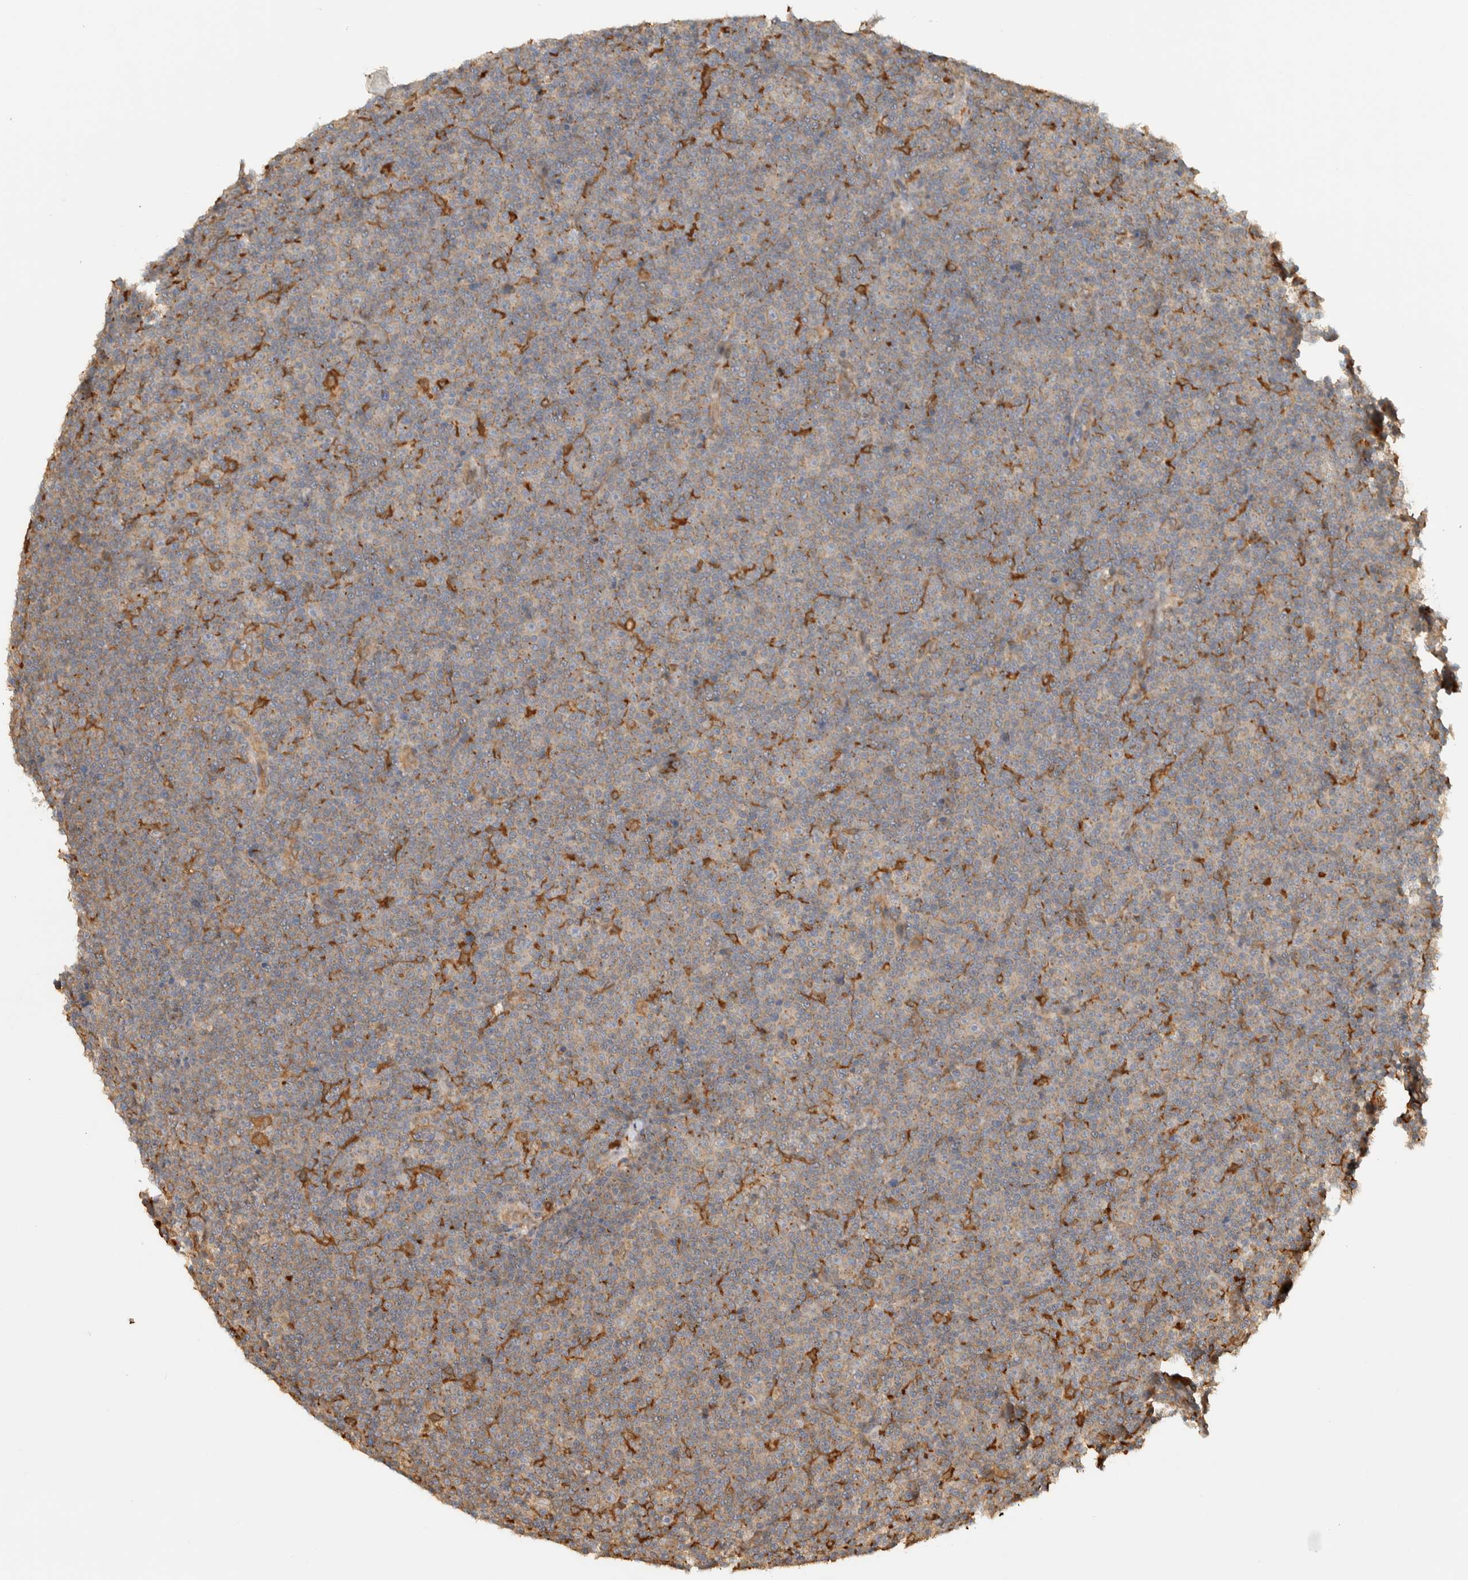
{"staining": {"intensity": "weak", "quantity": "25%-75%", "location": "cytoplasmic/membranous"}, "tissue": "lymphoma", "cell_type": "Tumor cells", "image_type": "cancer", "snomed": [{"axis": "morphology", "description": "Malignant lymphoma, non-Hodgkin's type, Low grade"}, {"axis": "topography", "description": "Lymph node"}], "caption": "A high-resolution histopathology image shows immunohistochemistry (IHC) staining of lymphoma, which displays weak cytoplasmic/membranous expression in approximately 25%-75% of tumor cells. Using DAB (brown) and hematoxylin (blue) stains, captured at high magnification using brightfield microscopy.", "gene": "TMEM192", "patient": {"sex": "female", "age": 67}}